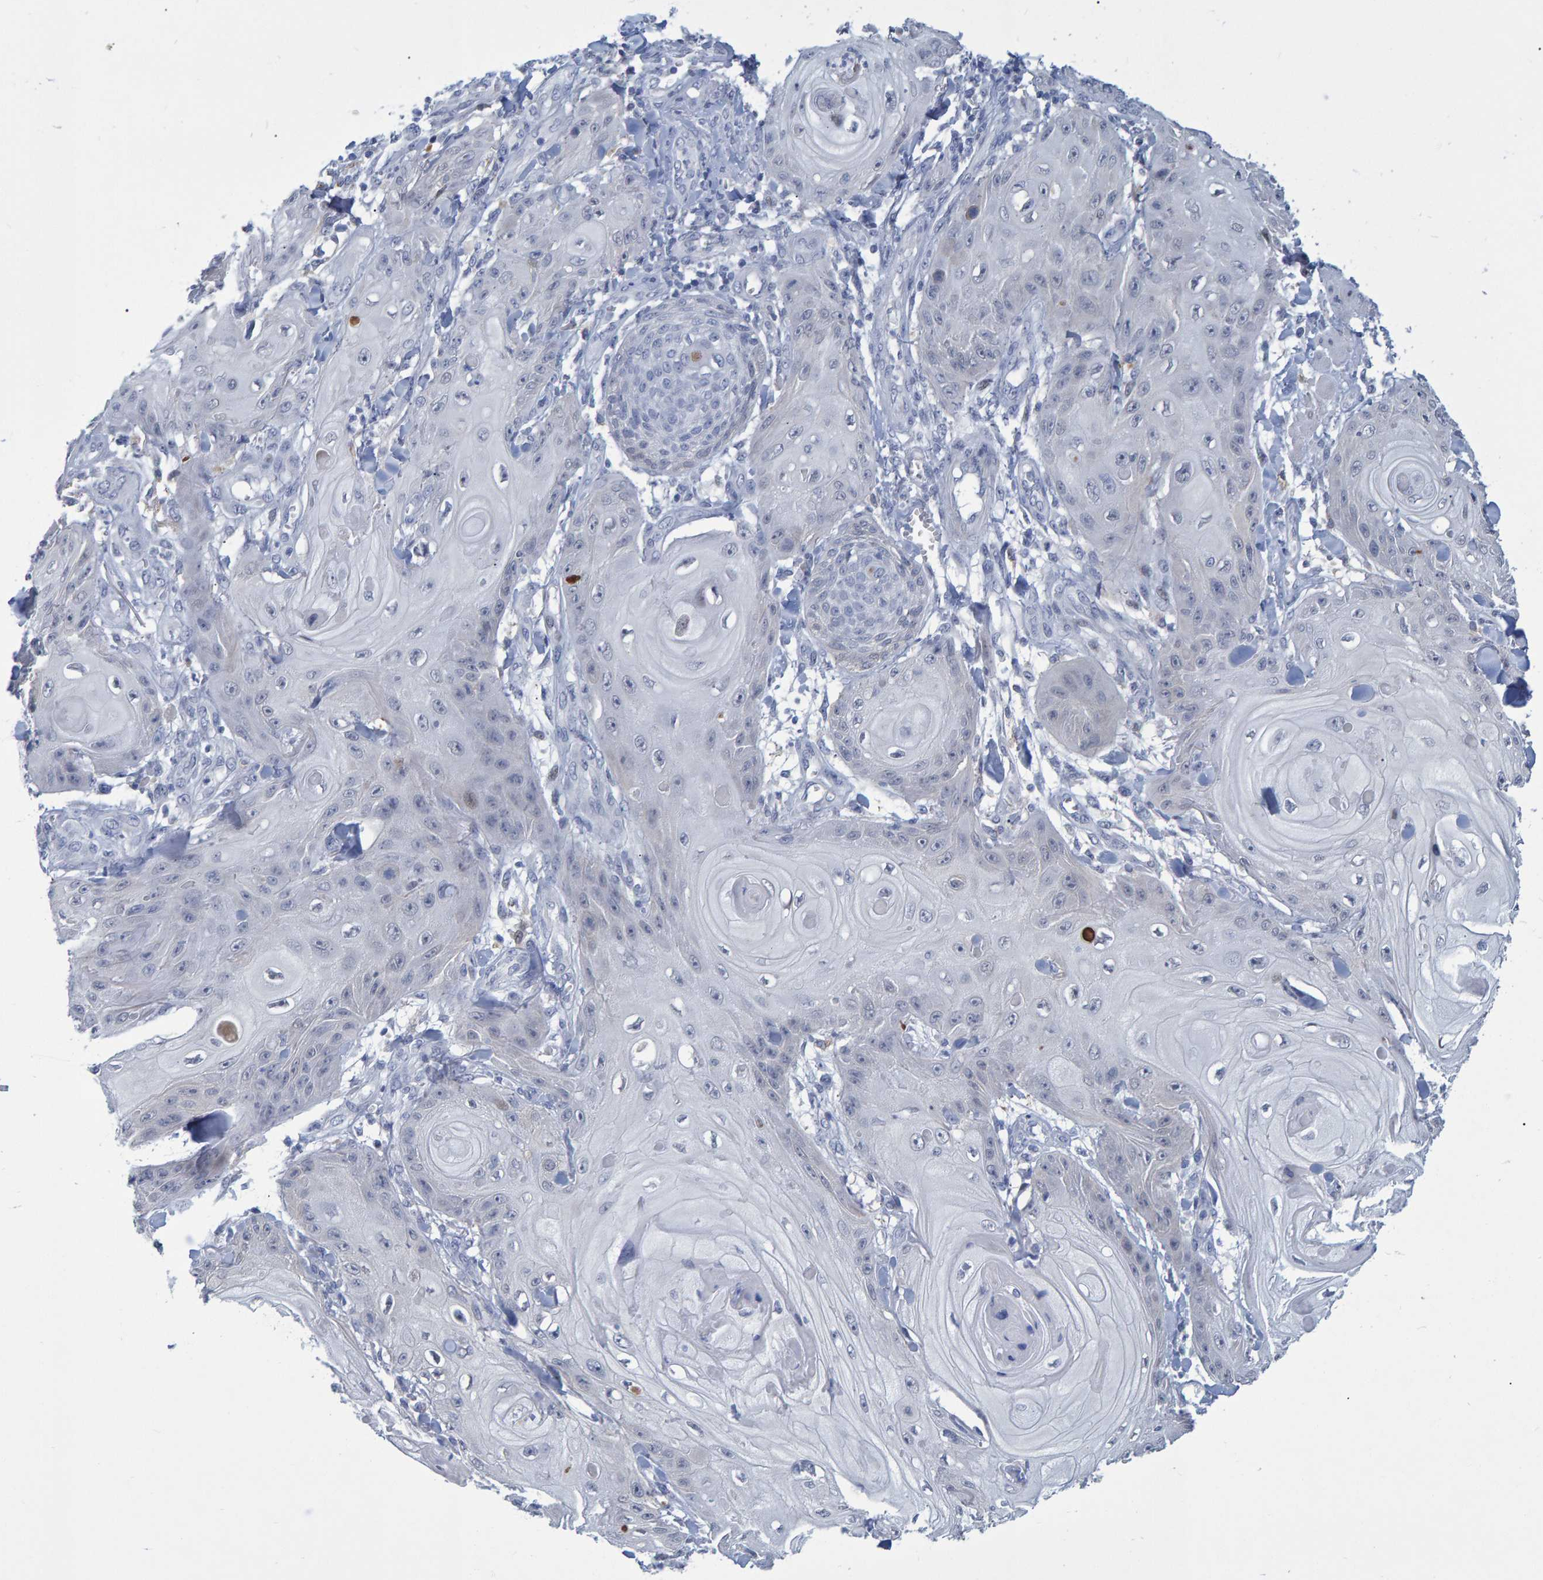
{"staining": {"intensity": "negative", "quantity": "none", "location": "none"}, "tissue": "skin cancer", "cell_type": "Tumor cells", "image_type": "cancer", "snomed": [{"axis": "morphology", "description": "Squamous cell carcinoma, NOS"}, {"axis": "topography", "description": "Skin"}], "caption": "Immunohistochemistry (IHC) micrograph of neoplastic tissue: human squamous cell carcinoma (skin) stained with DAB demonstrates no significant protein expression in tumor cells.", "gene": "PROCA1", "patient": {"sex": "male", "age": 74}}